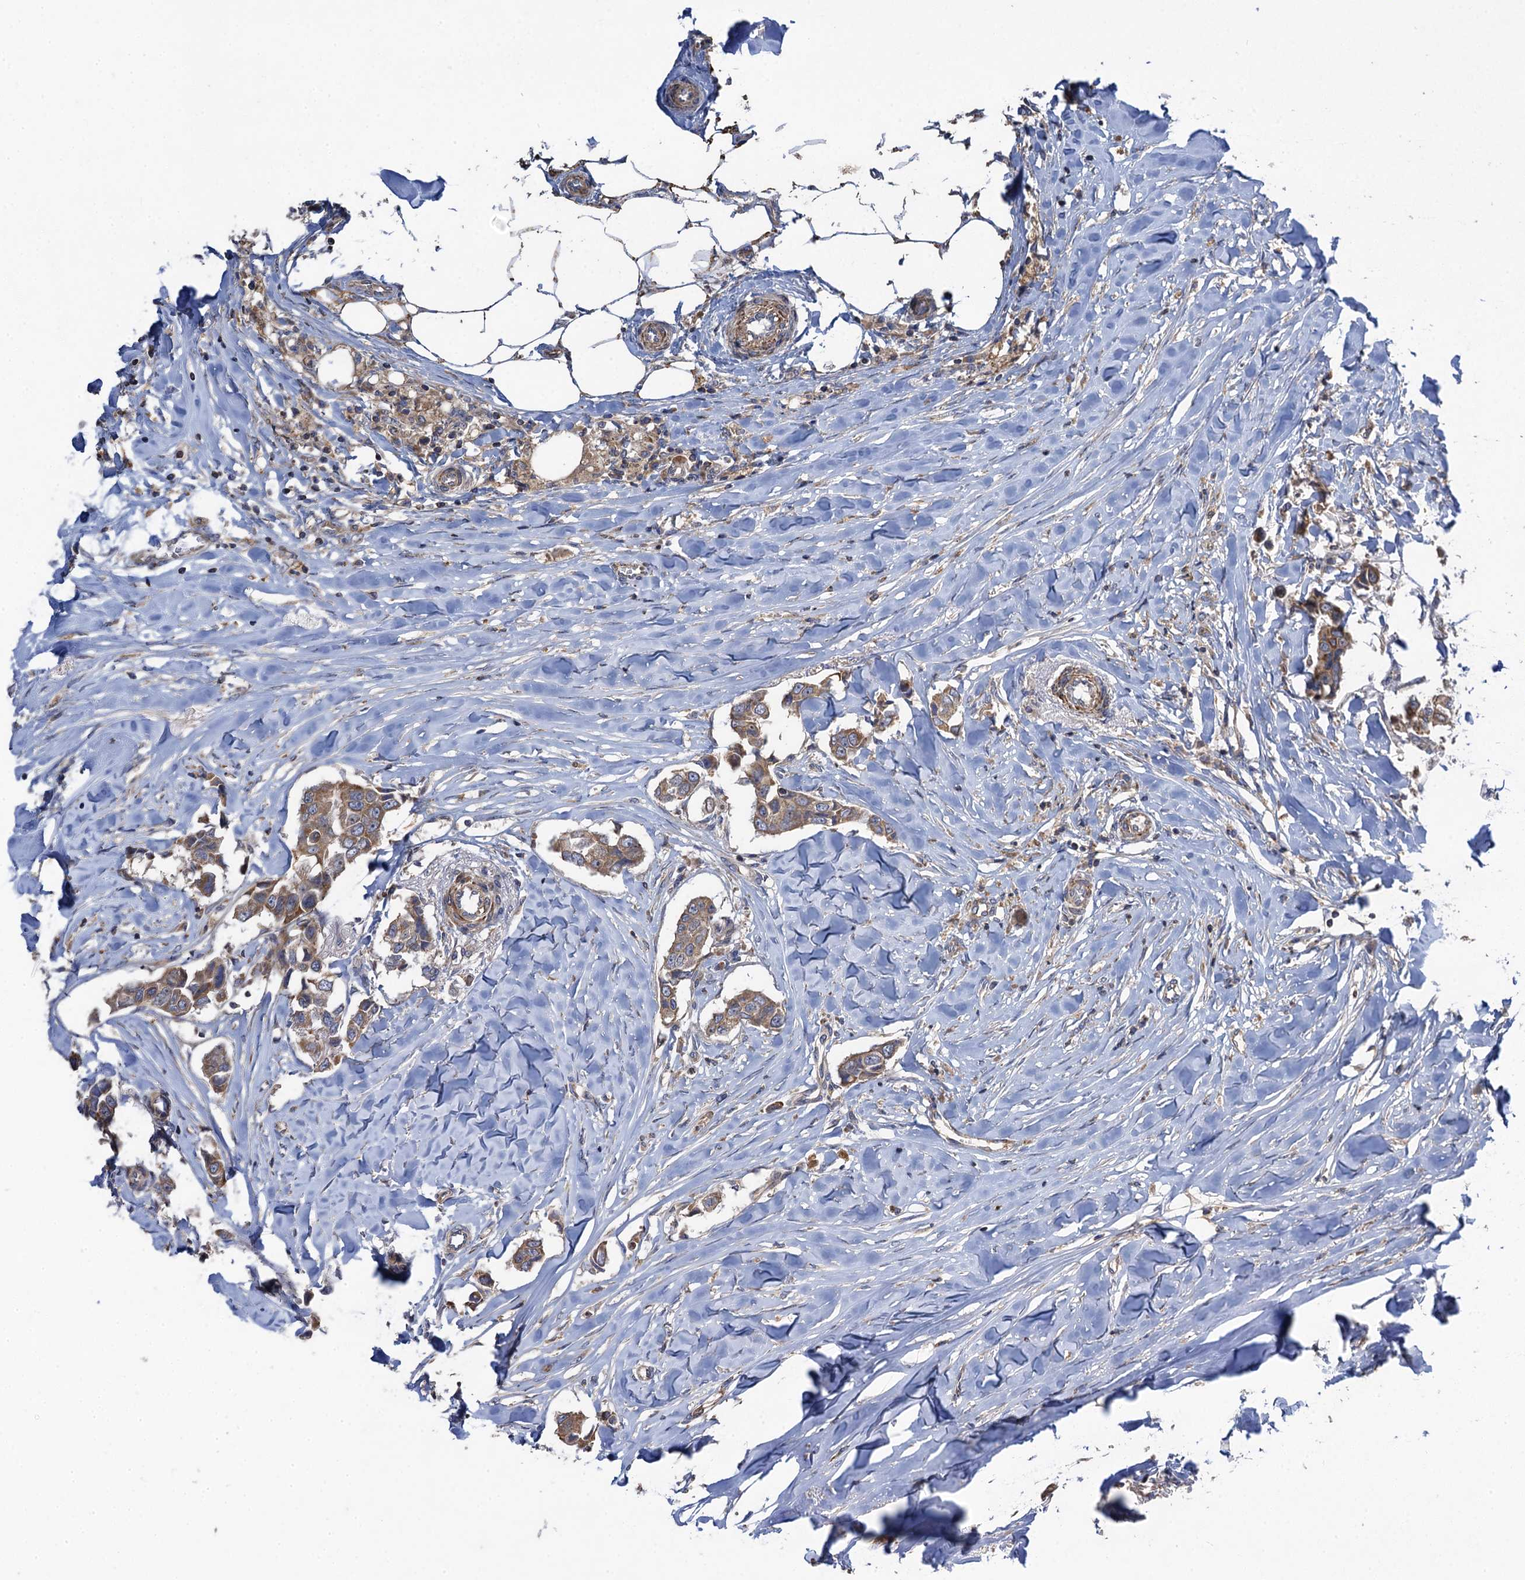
{"staining": {"intensity": "moderate", "quantity": ">75%", "location": "cytoplasmic/membranous"}, "tissue": "breast cancer", "cell_type": "Tumor cells", "image_type": "cancer", "snomed": [{"axis": "morphology", "description": "Duct carcinoma"}, {"axis": "topography", "description": "Breast"}], "caption": "Tumor cells demonstrate moderate cytoplasmic/membranous staining in about >75% of cells in invasive ductal carcinoma (breast).", "gene": "WDR88", "patient": {"sex": "female", "age": 80}}